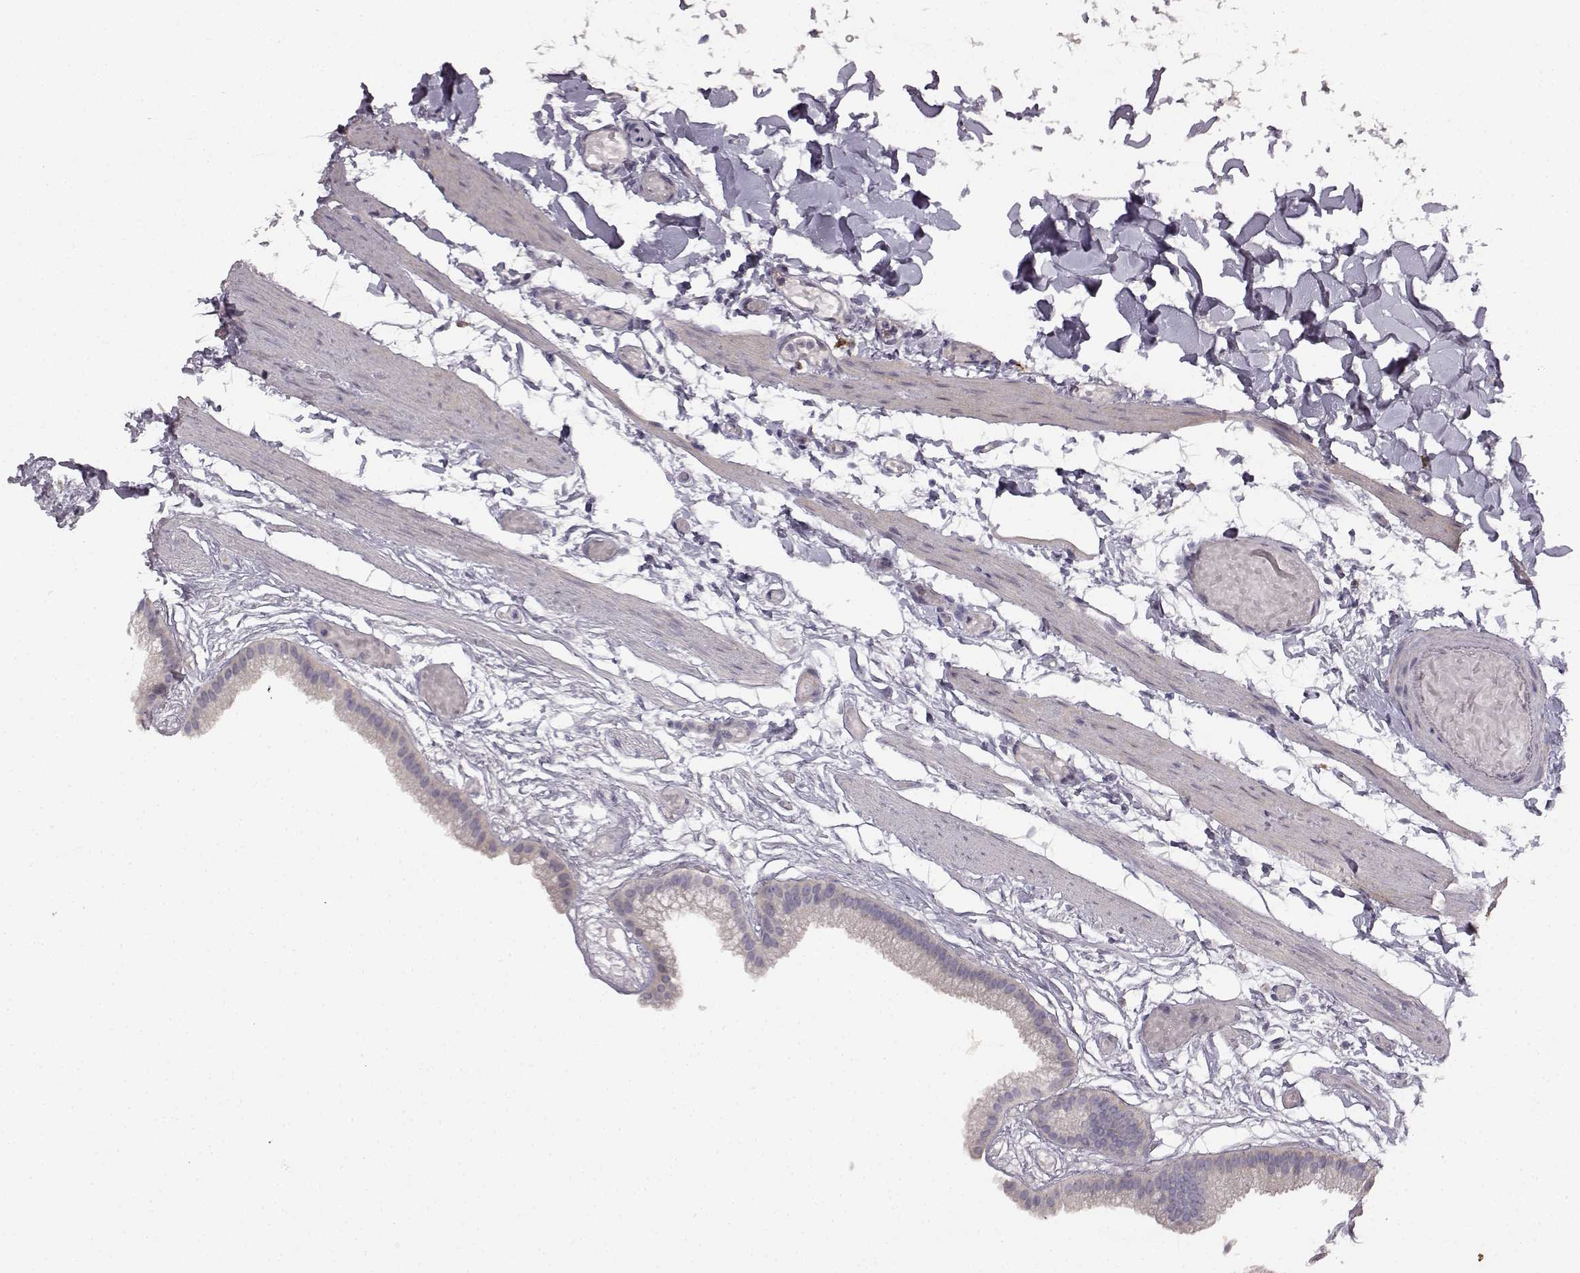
{"staining": {"intensity": "negative", "quantity": "none", "location": "none"}, "tissue": "gallbladder", "cell_type": "Glandular cells", "image_type": "normal", "snomed": [{"axis": "morphology", "description": "Normal tissue, NOS"}, {"axis": "topography", "description": "Gallbladder"}], "caption": "High power microscopy histopathology image of an immunohistochemistry (IHC) photomicrograph of unremarkable gallbladder, revealing no significant expression in glandular cells.", "gene": "SPAG17", "patient": {"sex": "female", "age": 45}}